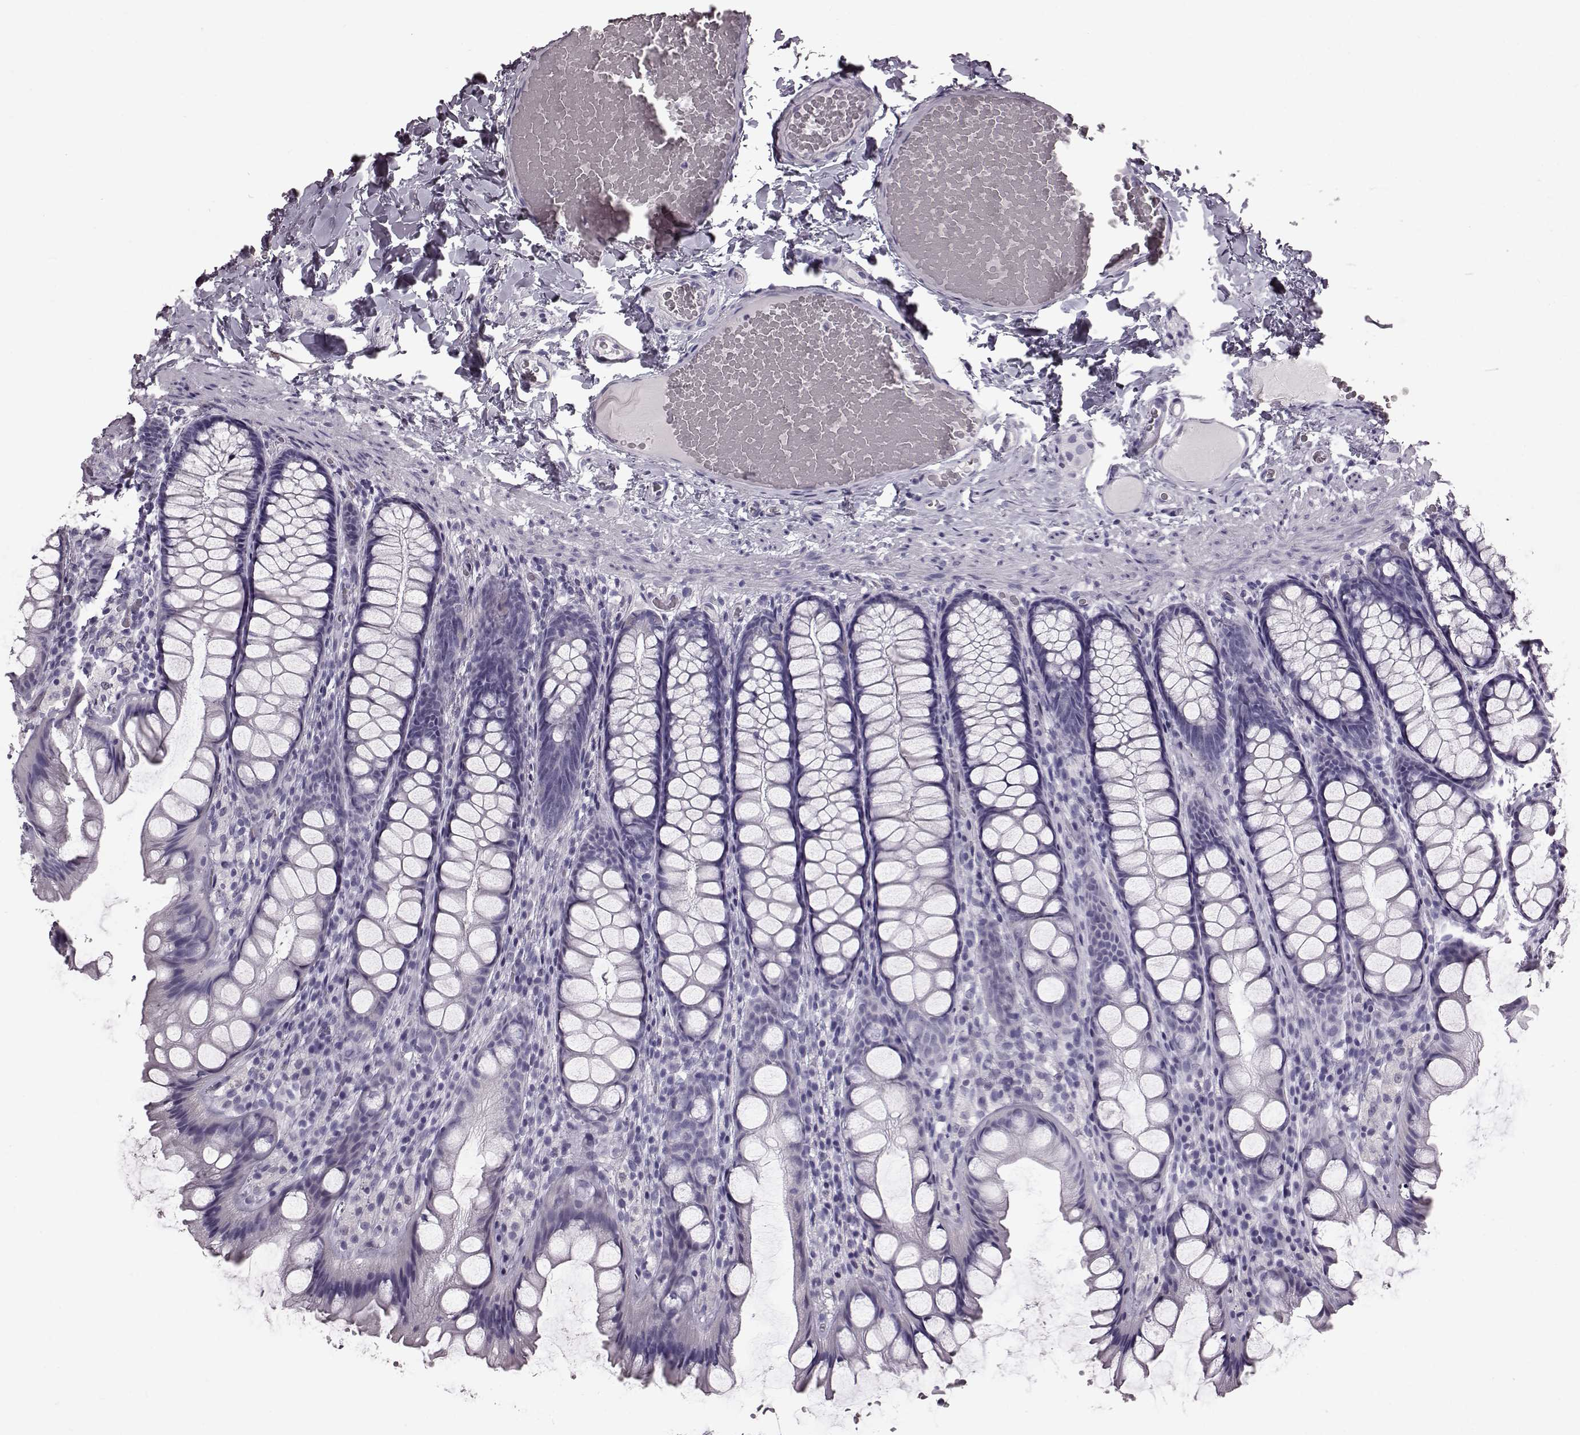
{"staining": {"intensity": "negative", "quantity": "none", "location": "none"}, "tissue": "colon", "cell_type": "Endothelial cells", "image_type": "normal", "snomed": [{"axis": "morphology", "description": "Normal tissue, NOS"}, {"axis": "topography", "description": "Colon"}], "caption": "Endothelial cells are negative for brown protein staining in unremarkable colon. The staining was performed using DAB to visualize the protein expression in brown, while the nuclei were stained in blue with hematoxylin (Magnification: 20x).", "gene": "TCHHL1", "patient": {"sex": "male", "age": 47}}